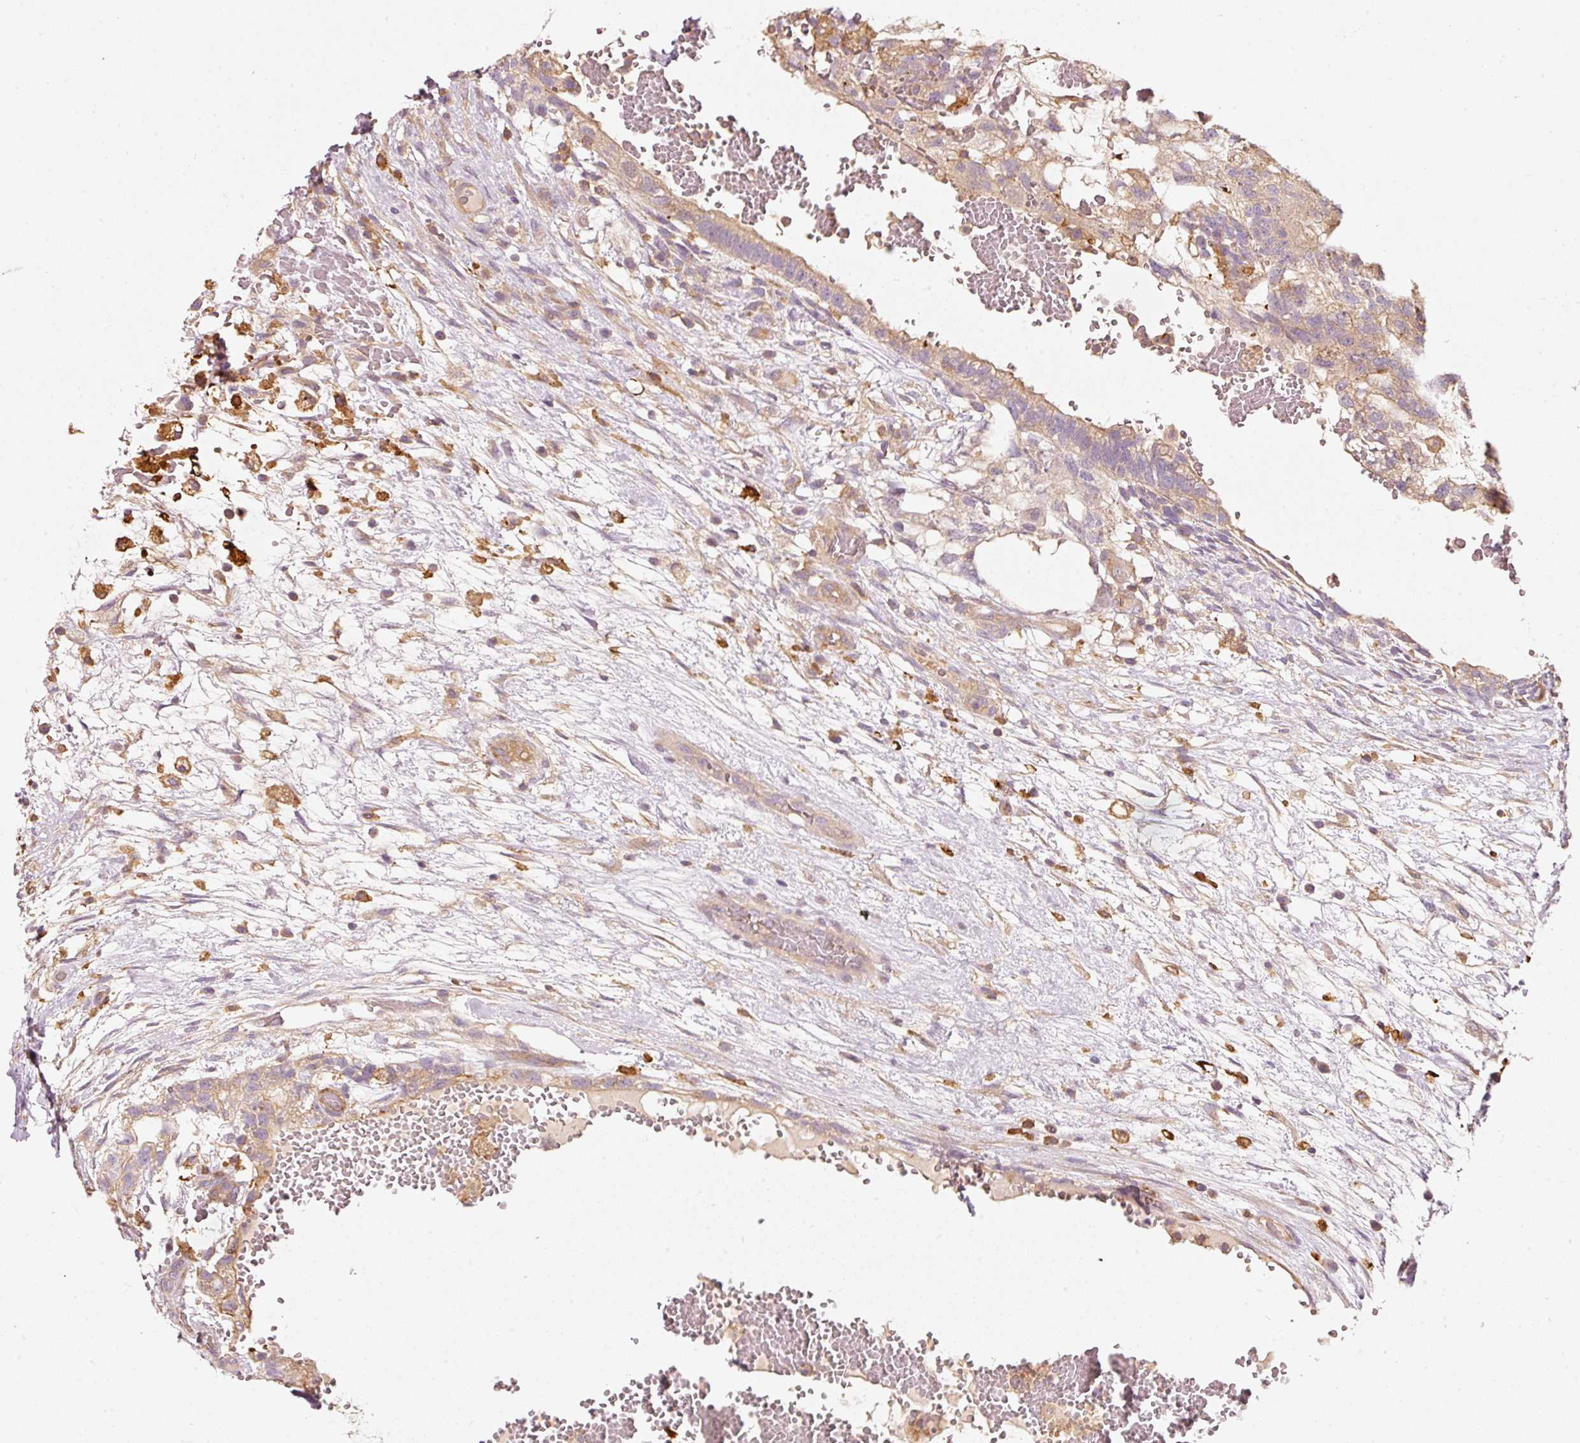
{"staining": {"intensity": "moderate", "quantity": "25%-75%", "location": "cytoplasmic/membranous"}, "tissue": "testis cancer", "cell_type": "Tumor cells", "image_type": "cancer", "snomed": [{"axis": "morphology", "description": "Normal tissue, NOS"}, {"axis": "morphology", "description": "Carcinoma, Embryonal, NOS"}, {"axis": "topography", "description": "Testis"}], "caption": "DAB (3,3'-diaminobenzidine) immunohistochemical staining of human testis embryonal carcinoma reveals moderate cytoplasmic/membranous protein positivity in approximately 25%-75% of tumor cells.", "gene": "IQGAP2", "patient": {"sex": "male", "age": 32}}